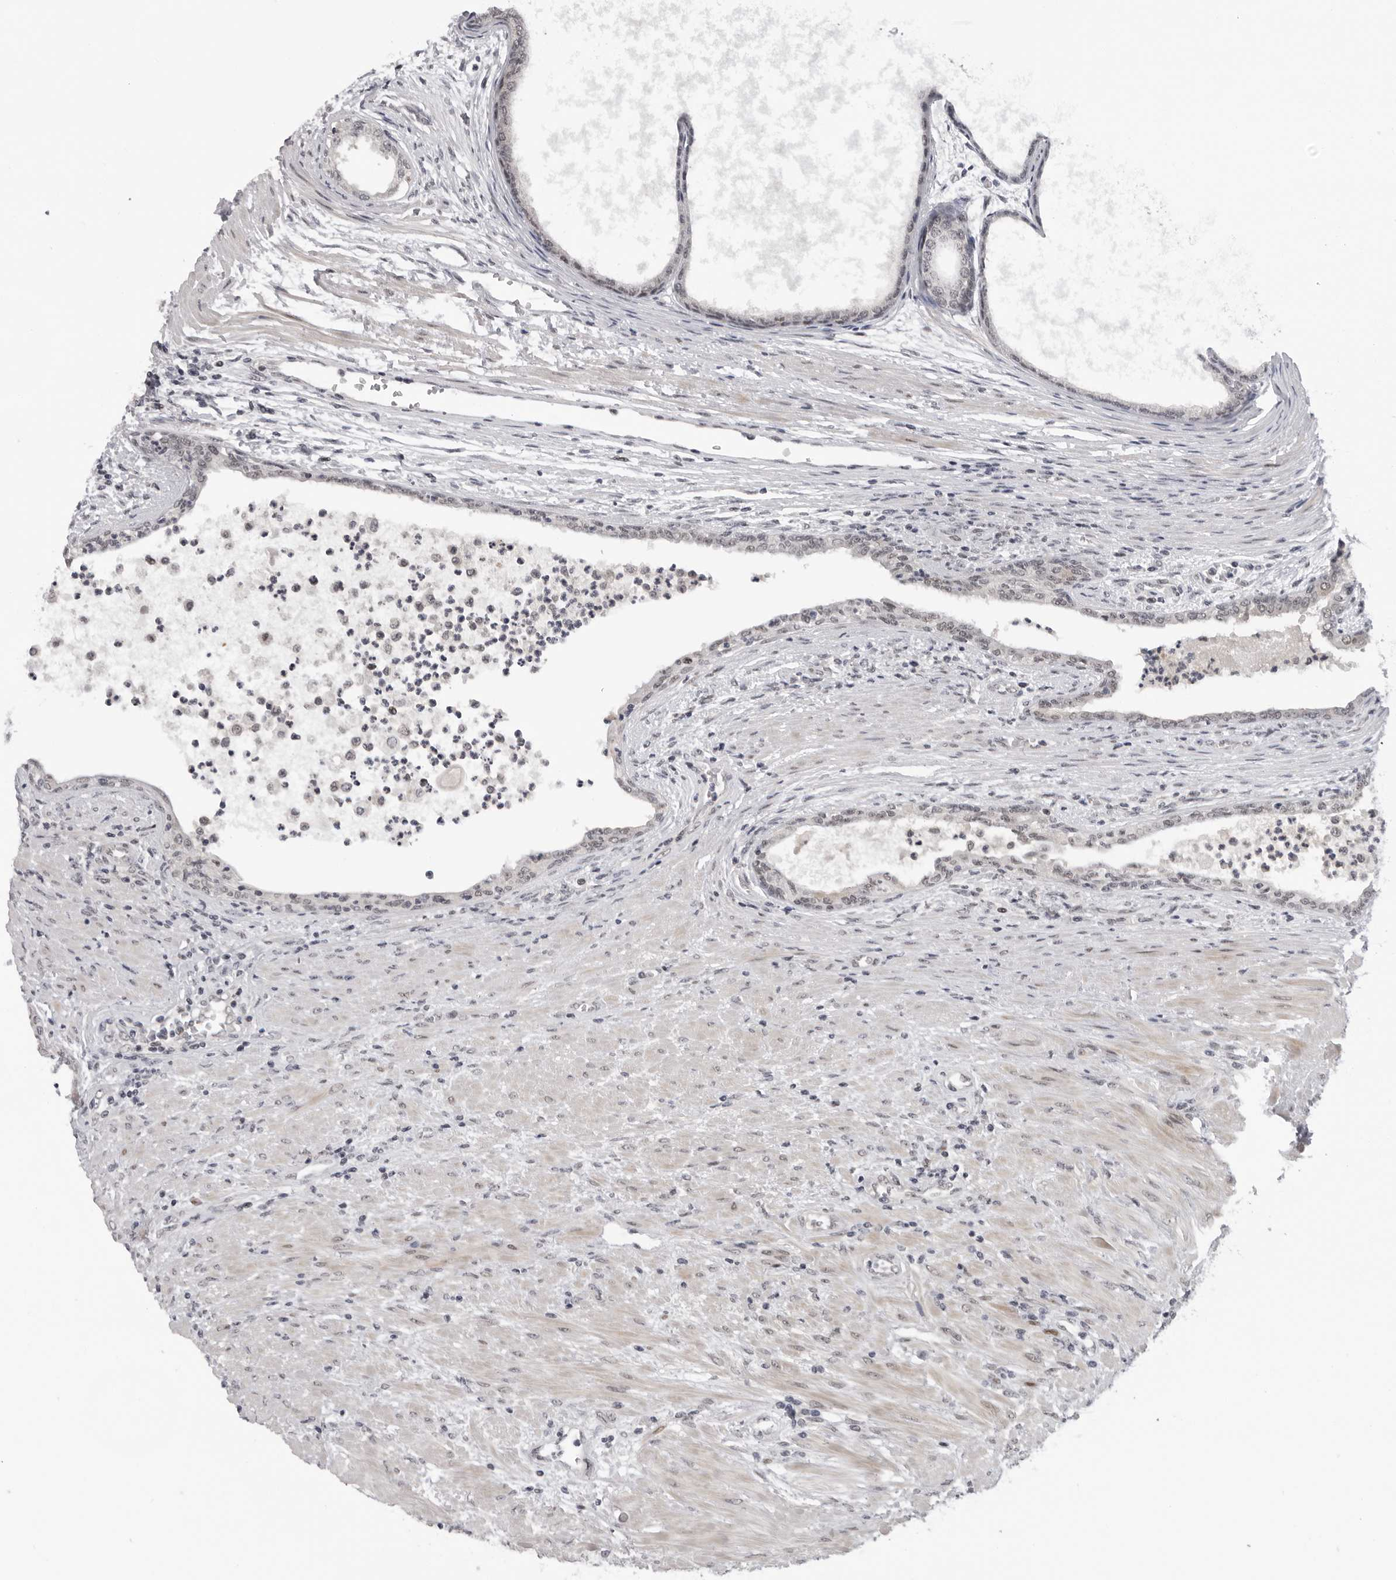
{"staining": {"intensity": "weak", "quantity": ">75%", "location": "nuclear"}, "tissue": "prostate cancer", "cell_type": "Tumor cells", "image_type": "cancer", "snomed": [{"axis": "morphology", "description": "Normal tissue, NOS"}, {"axis": "morphology", "description": "Adenocarcinoma, Low grade"}, {"axis": "topography", "description": "Prostate"}, {"axis": "topography", "description": "Peripheral nerve tissue"}], "caption": "A histopathology image of low-grade adenocarcinoma (prostate) stained for a protein exhibits weak nuclear brown staining in tumor cells. (Stains: DAB (3,3'-diaminobenzidine) in brown, nuclei in blue, Microscopy: brightfield microscopy at high magnification).", "gene": "ALPK2", "patient": {"sex": "male", "age": 71}}